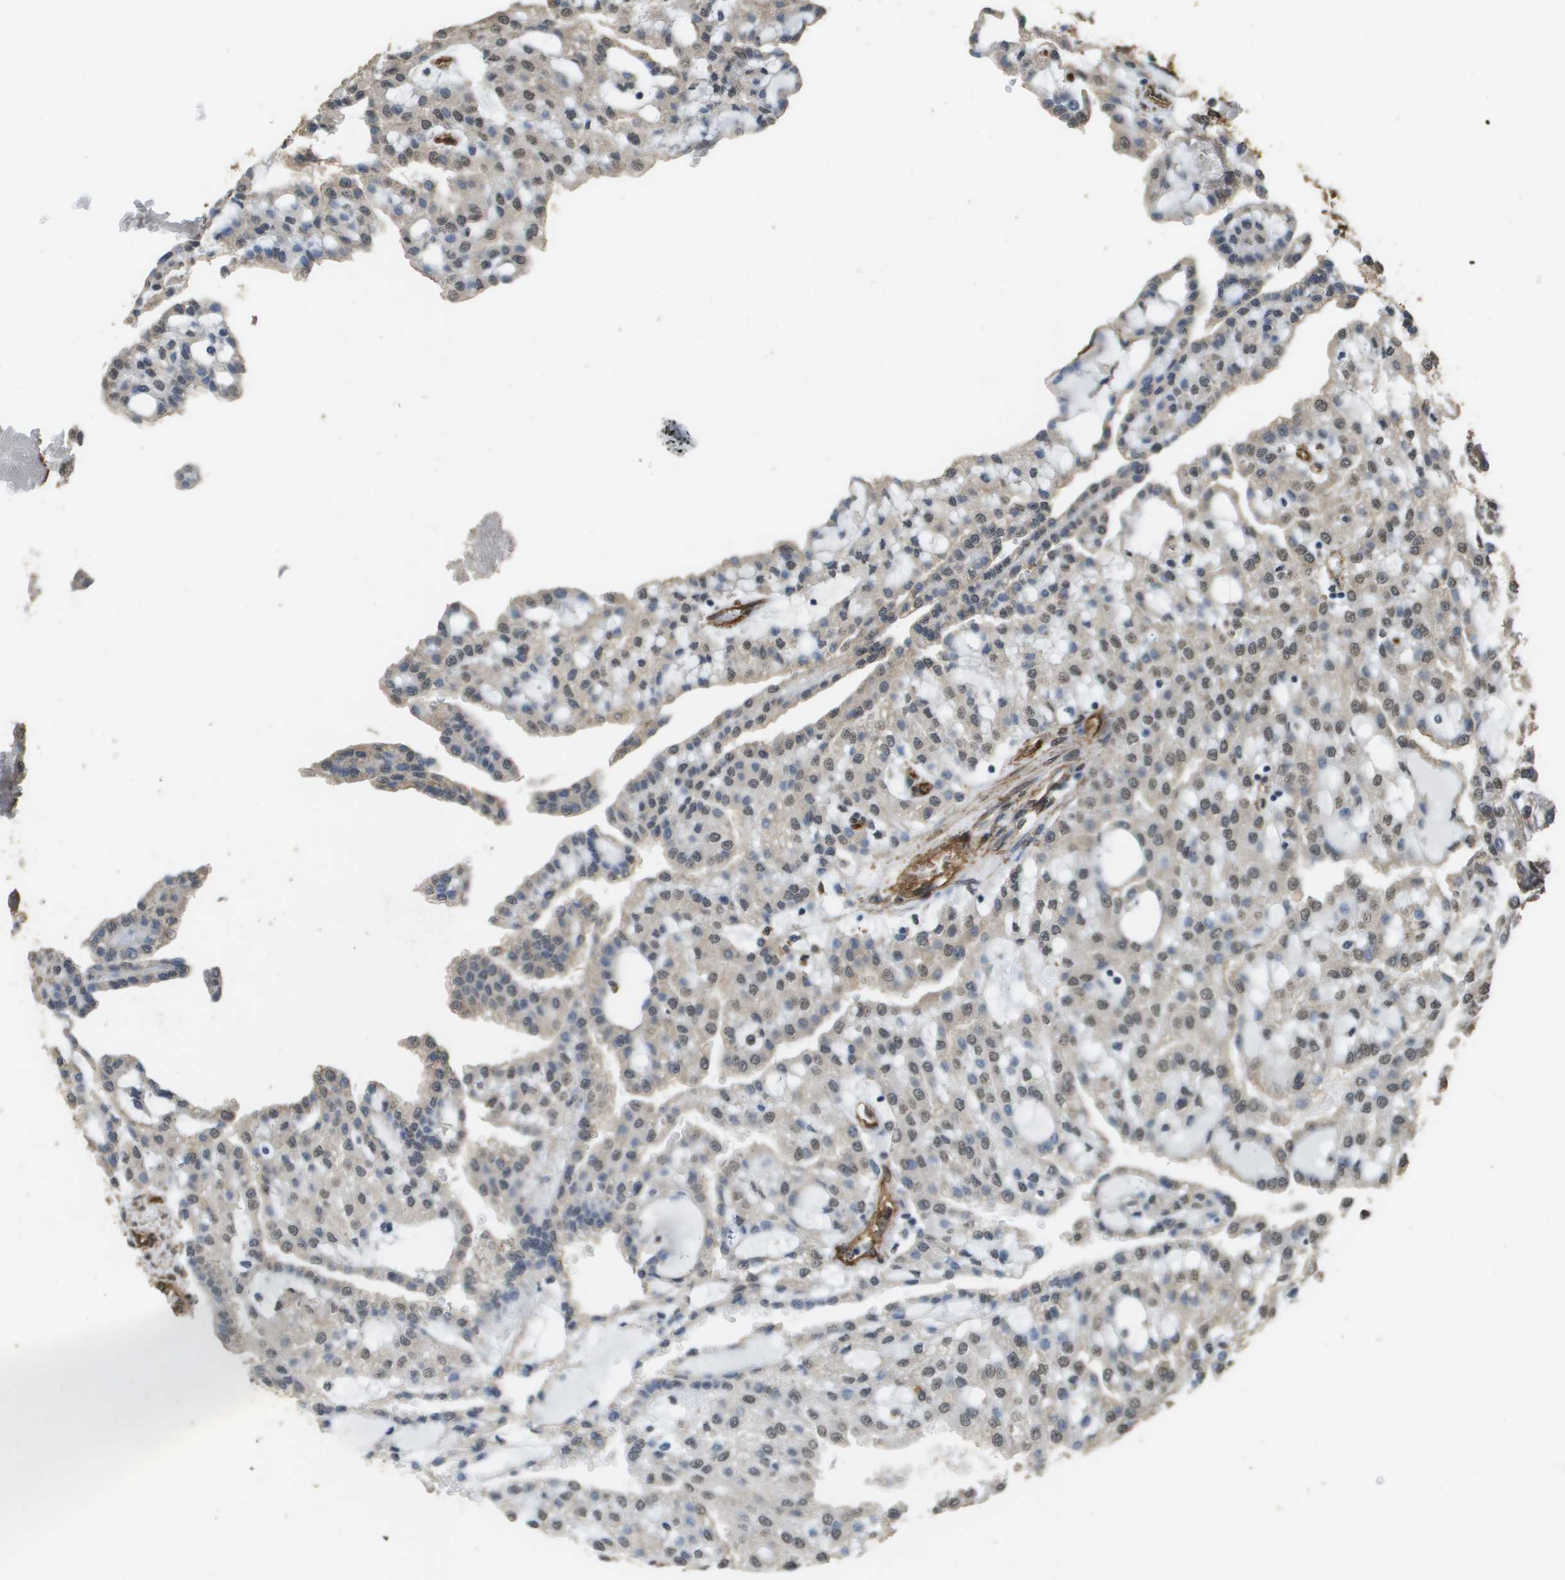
{"staining": {"intensity": "weak", "quantity": ">75%", "location": "cytoplasmic/membranous,nuclear"}, "tissue": "renal cancer", "cell_type": "Tumor cells", "image_type": "cancer", "snomed": [{"axis": "morphology", "description": "Adenocarcinoma, NOS"}, {"axis": "topography", "description": "Kidney"}], "caption": "Immunohistochemistry (IHC) of adenocarcinoma (renal) demonstrates low levels of weak cytoplasmic/membranous and nuclear positivity in about >75% of tumor cells.", "gene": "AAMP", "patient": {"sex": "male", "age": 63}}